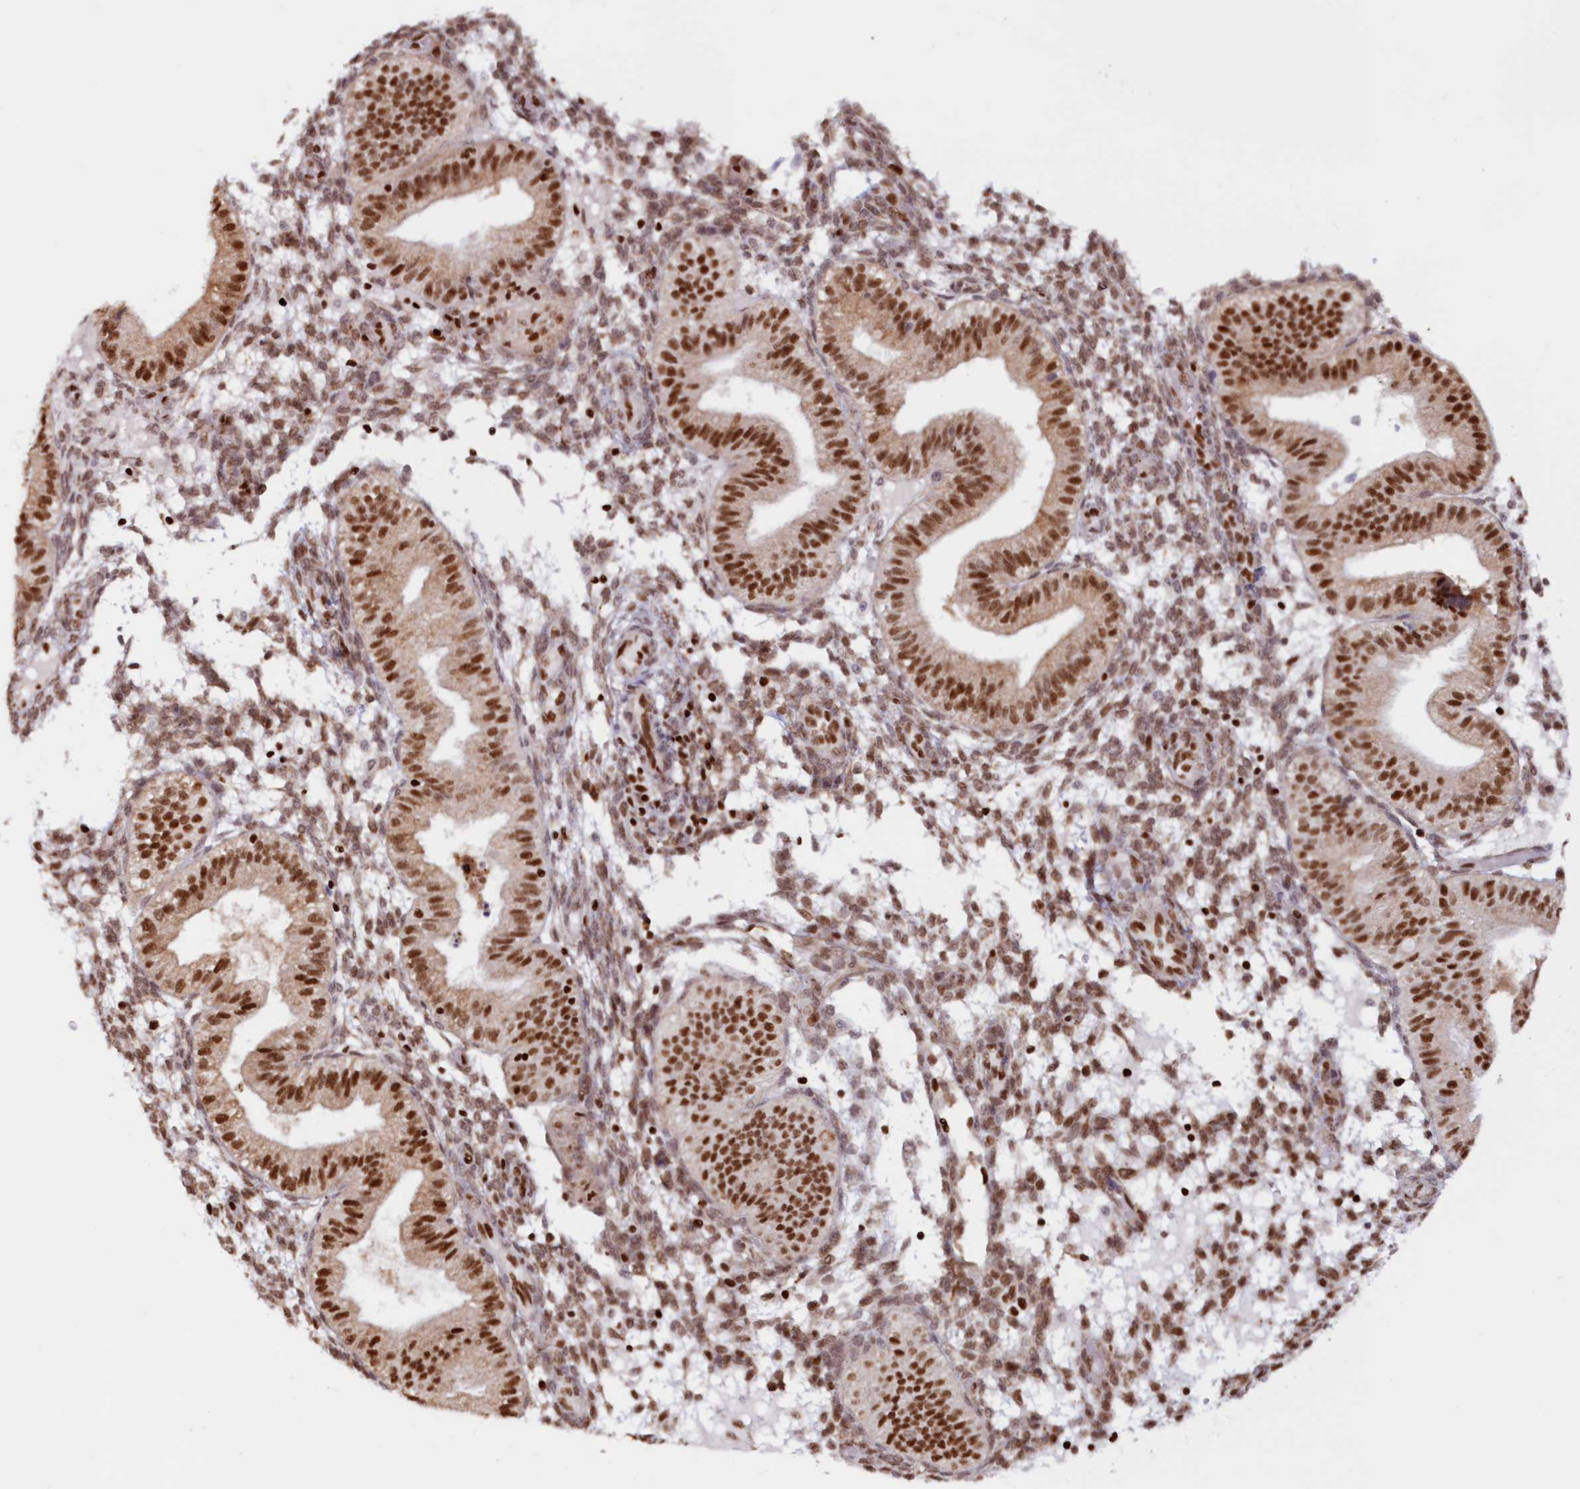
{"staining": {"intensity": "moderate", "quantity": "<25%", "location": "nuclear"}, "tissue": "endometrium", "cell_type": "Cells in endometrial stroma", "image_type": "normal", "snomed": [{"axis": "morphology", "description": "Normal tissue, NOS"}, {"axis": "topography", "description": "Endometrium"}], "caption": "DAB immunohistochemical staining of unremarkable endometrium shows moderate nuclear protein positivity in about <25% of cells in endometrial stroma.", "gene": "POLR2B", "patient": {"sex": "female", "age": 39}}